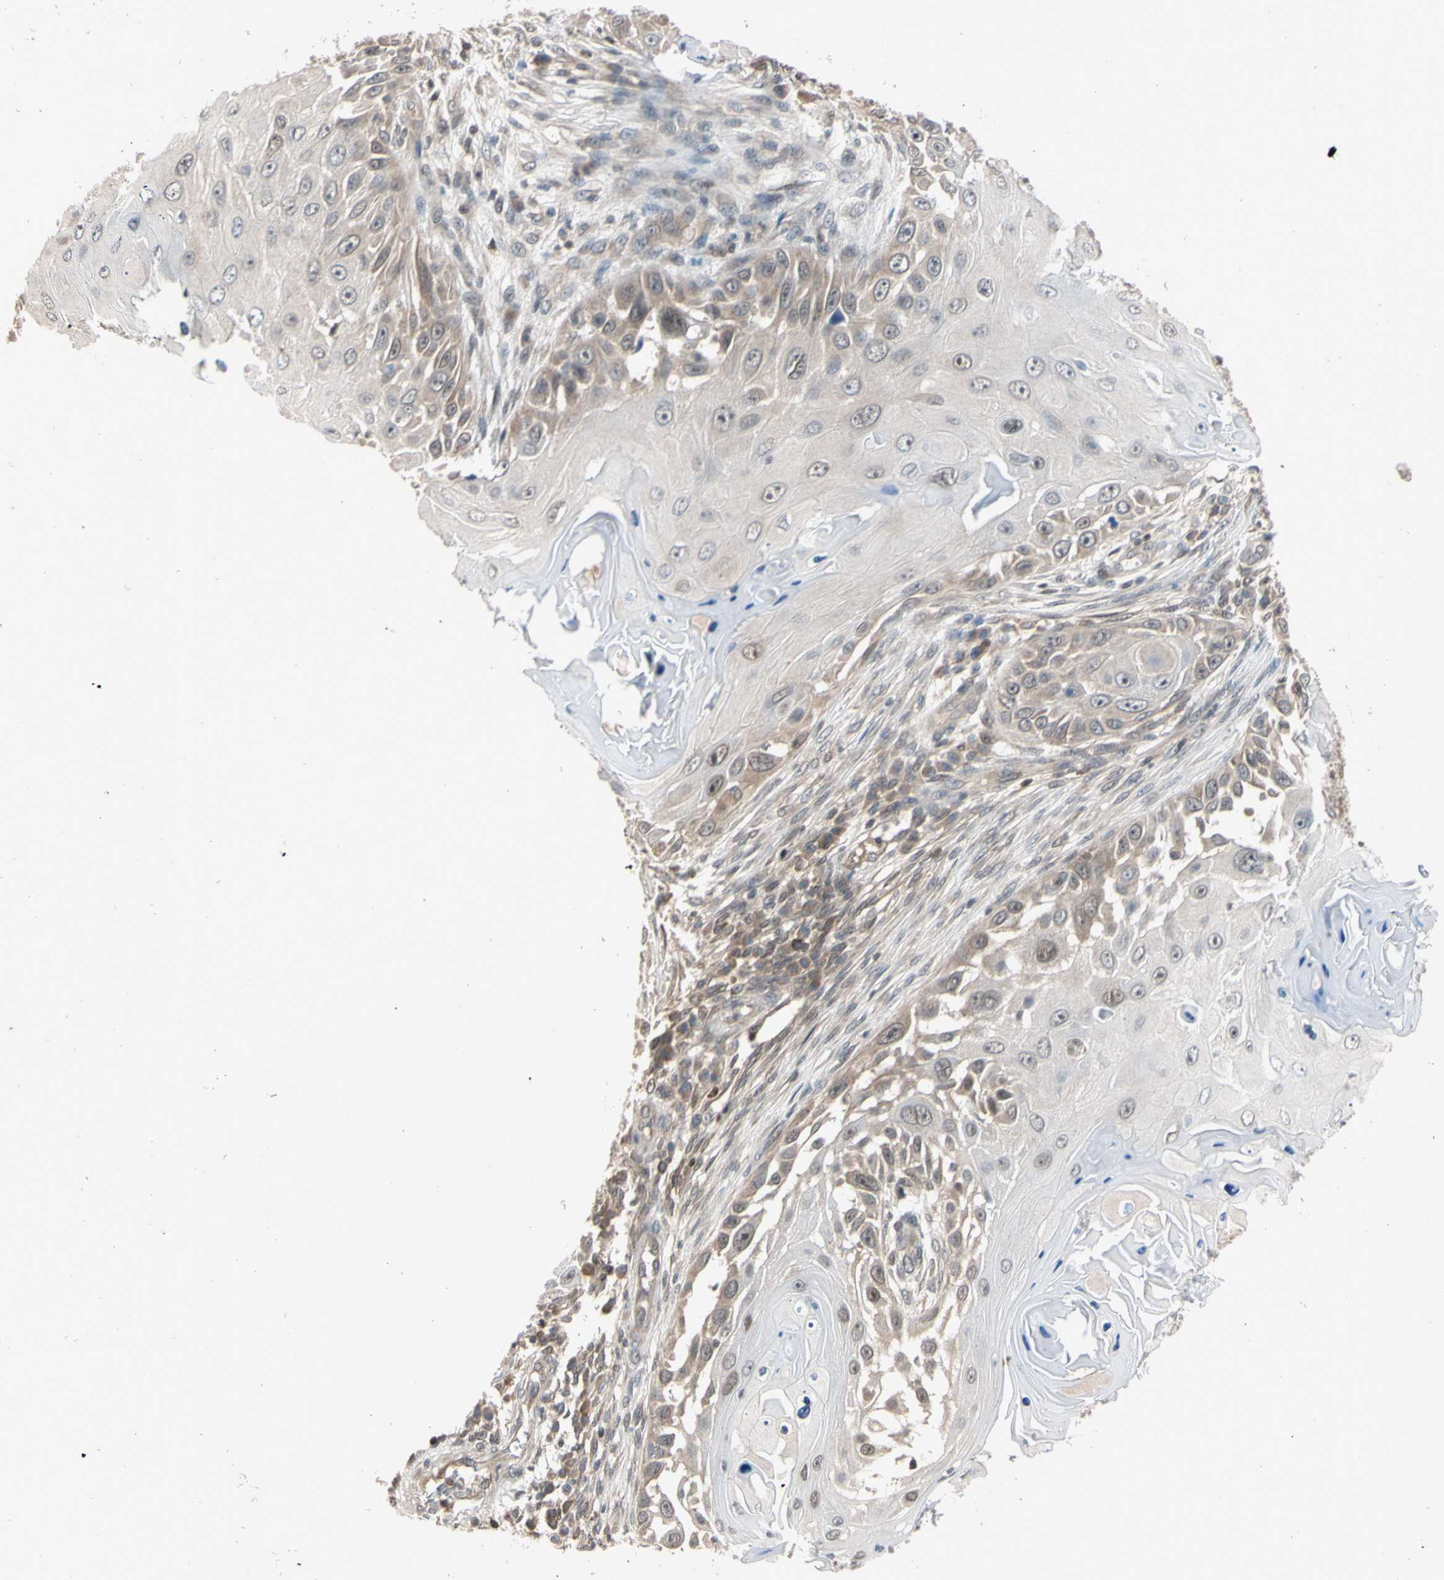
{"staining": {"intensity": "weak", "quantity": "<25%", "location": "cytoplasmic/membranous"}, "tissue": "skin cancer", "cell_type": "Tumor cells", "image_type": "cancer", "snomed": [{"axis": "morphology", "description": "Squamous cell carcinoma, NOS"}, {"axis": "topography", "description": "Skin"}], "caption": "Skin cancer stained for a protein using immunohistochemistry (IHC) reveals no positivity tumor cells.", "gene": "UBE2I", "patient": {"sex": "female", "age": 44}}